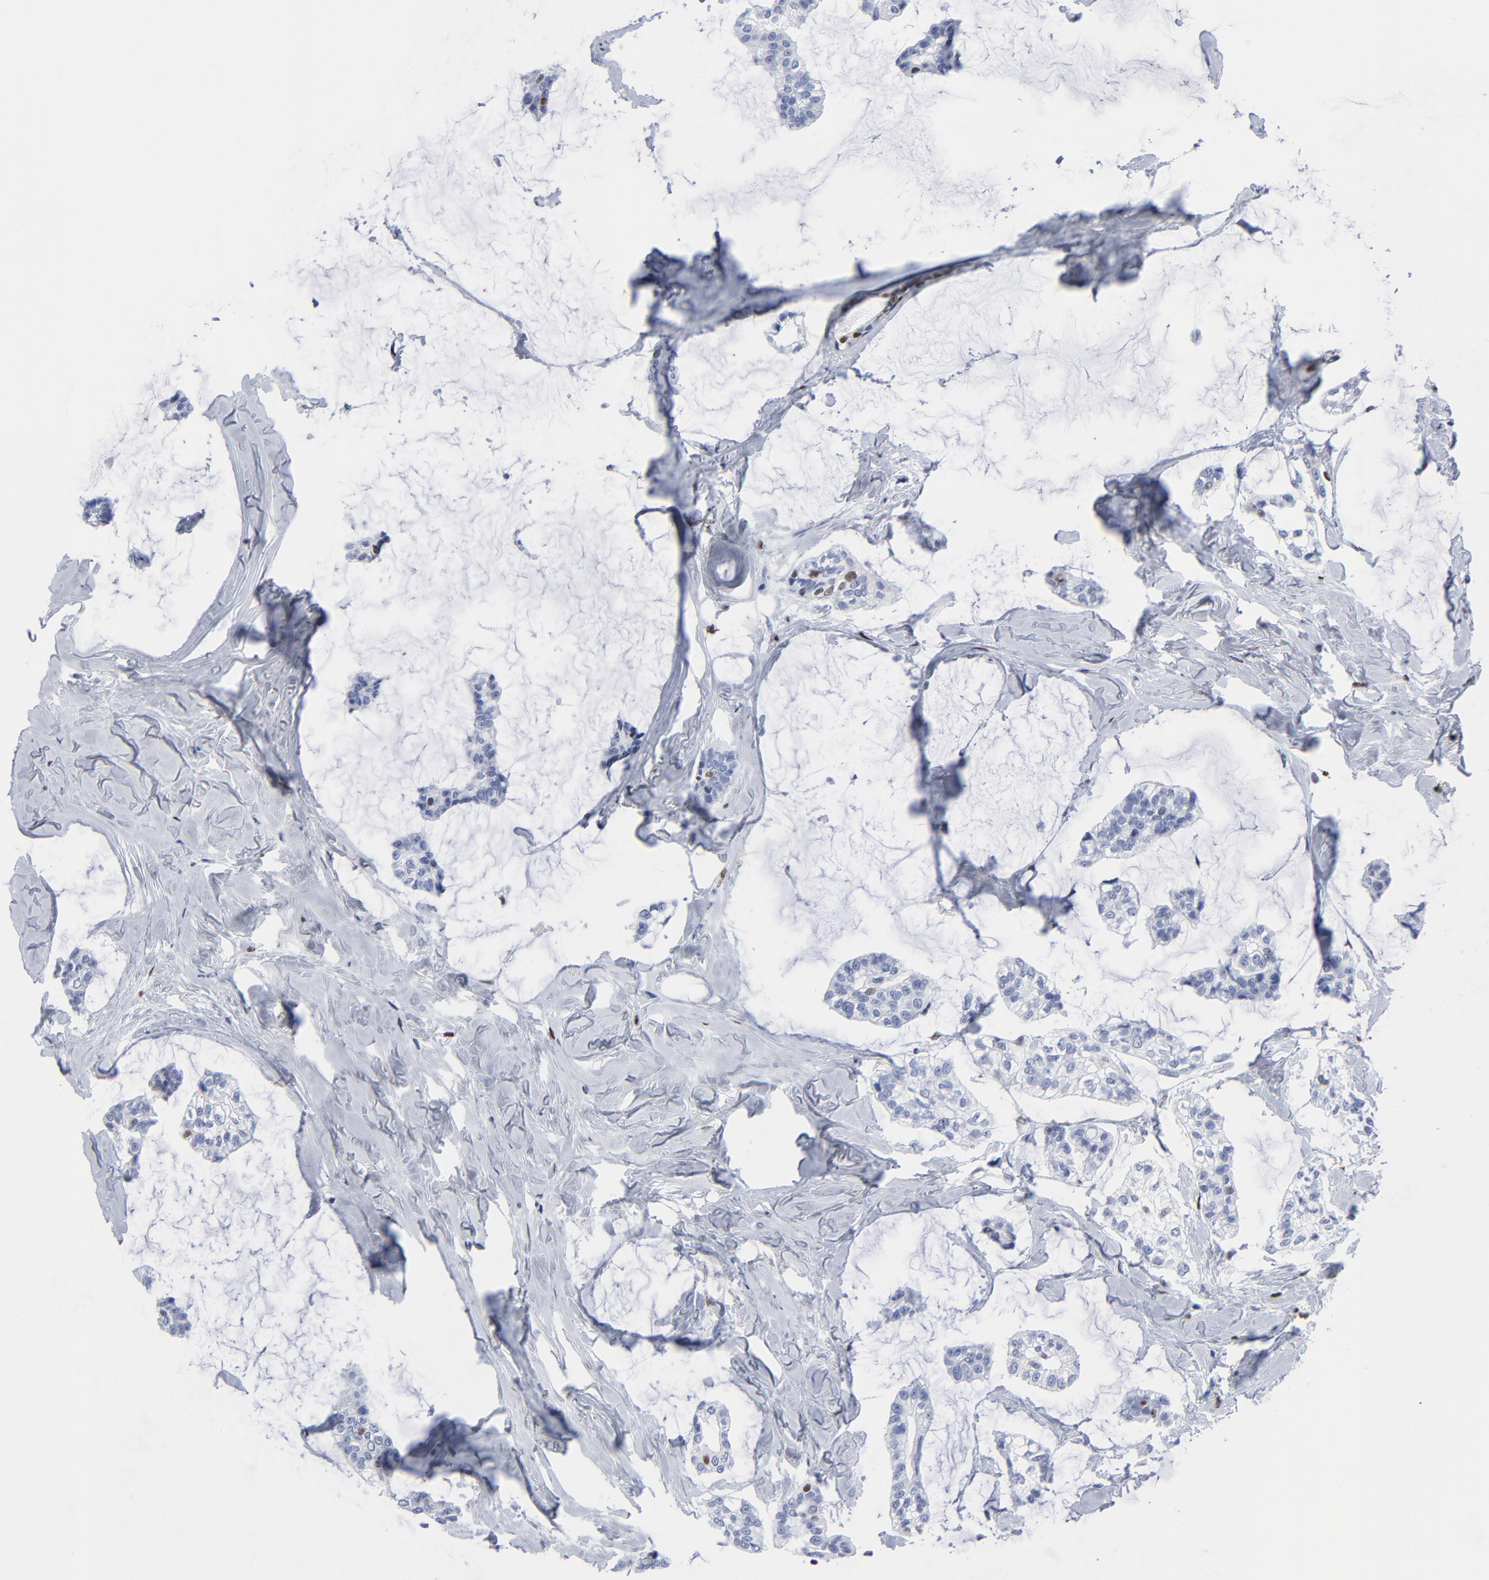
{"staining": {"intensity": "moderate", "quantity": "25%-75%", "location": "nuclear"}, "tissue": "breast cancer", "cell_type": "Tumor cells", "image_type": "cancer", "snomed": [{"axis": "morphology", "description": "Duct carcinoma"}, {"axis": "topography", "description": "Breast"}], "caption": "Immunohistochemical staining of human breast invasive ductal carcinoma demonstrates medium levels of moderate nuclear expression in about 25%-75% of tumor cells.", "gene": "JUN", "patient": {"sex": "female", "age": 93}}